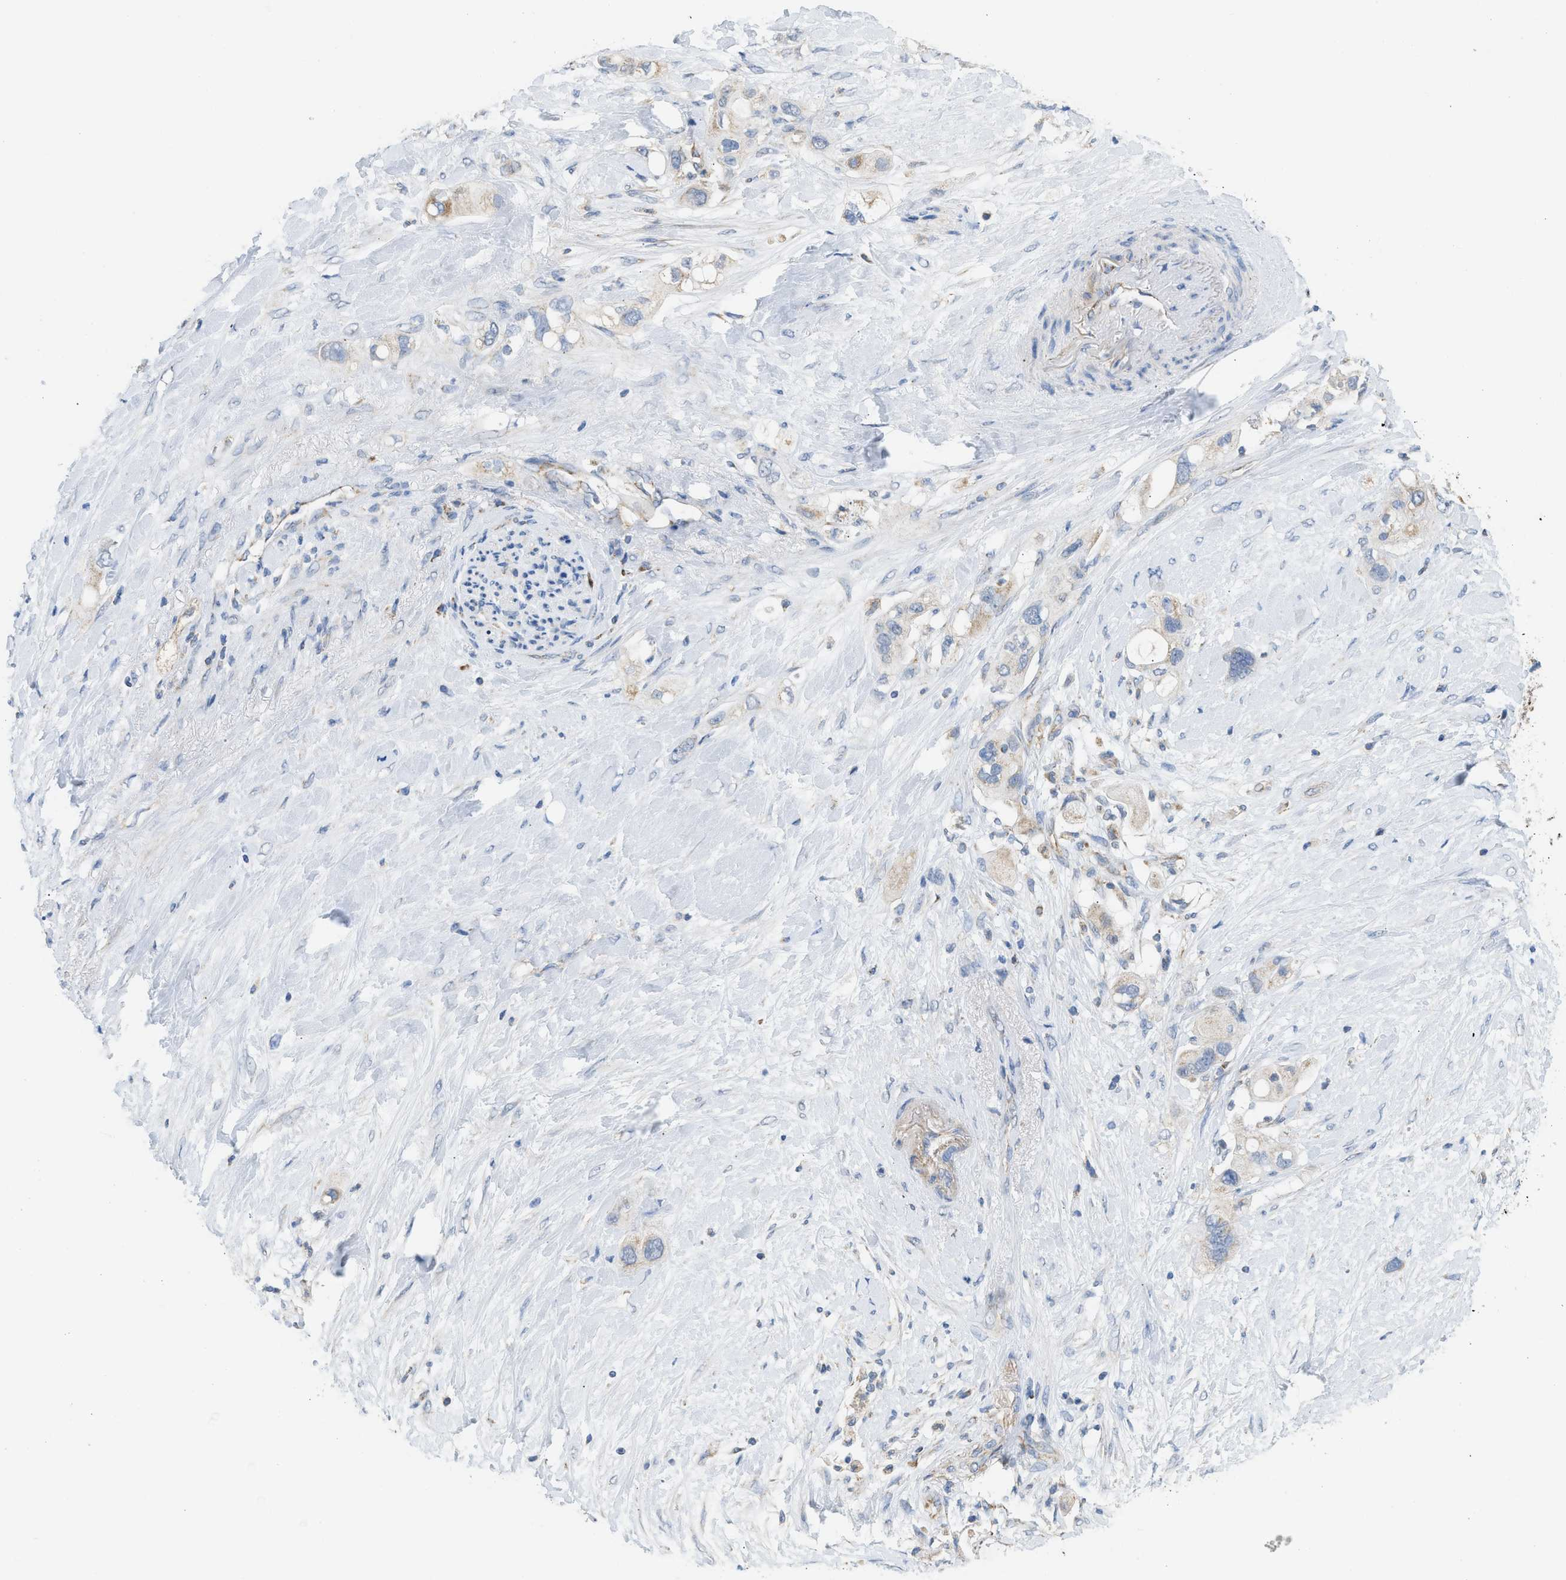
{"staining": {"intensity": "moderate", "quantity": "<25%", "location": "cytoplasmic/membranous"}, "tissue": "pancreatic cancer", "cell_type": "Tumor cells", "image_type": "cancer", "snomed": [{"axis": "morphology", "description": "Adenocarcinoma, NOS"}, {"axis": "topography", "description": "Pancreas"}], "caption": "A brown stain labels moderate cytoplasmic/membranous positivity of a protein in human pancreatic cancer tumor cells.", "gene": "GOT2", "patient": {"sex": "female", "age": 56}}